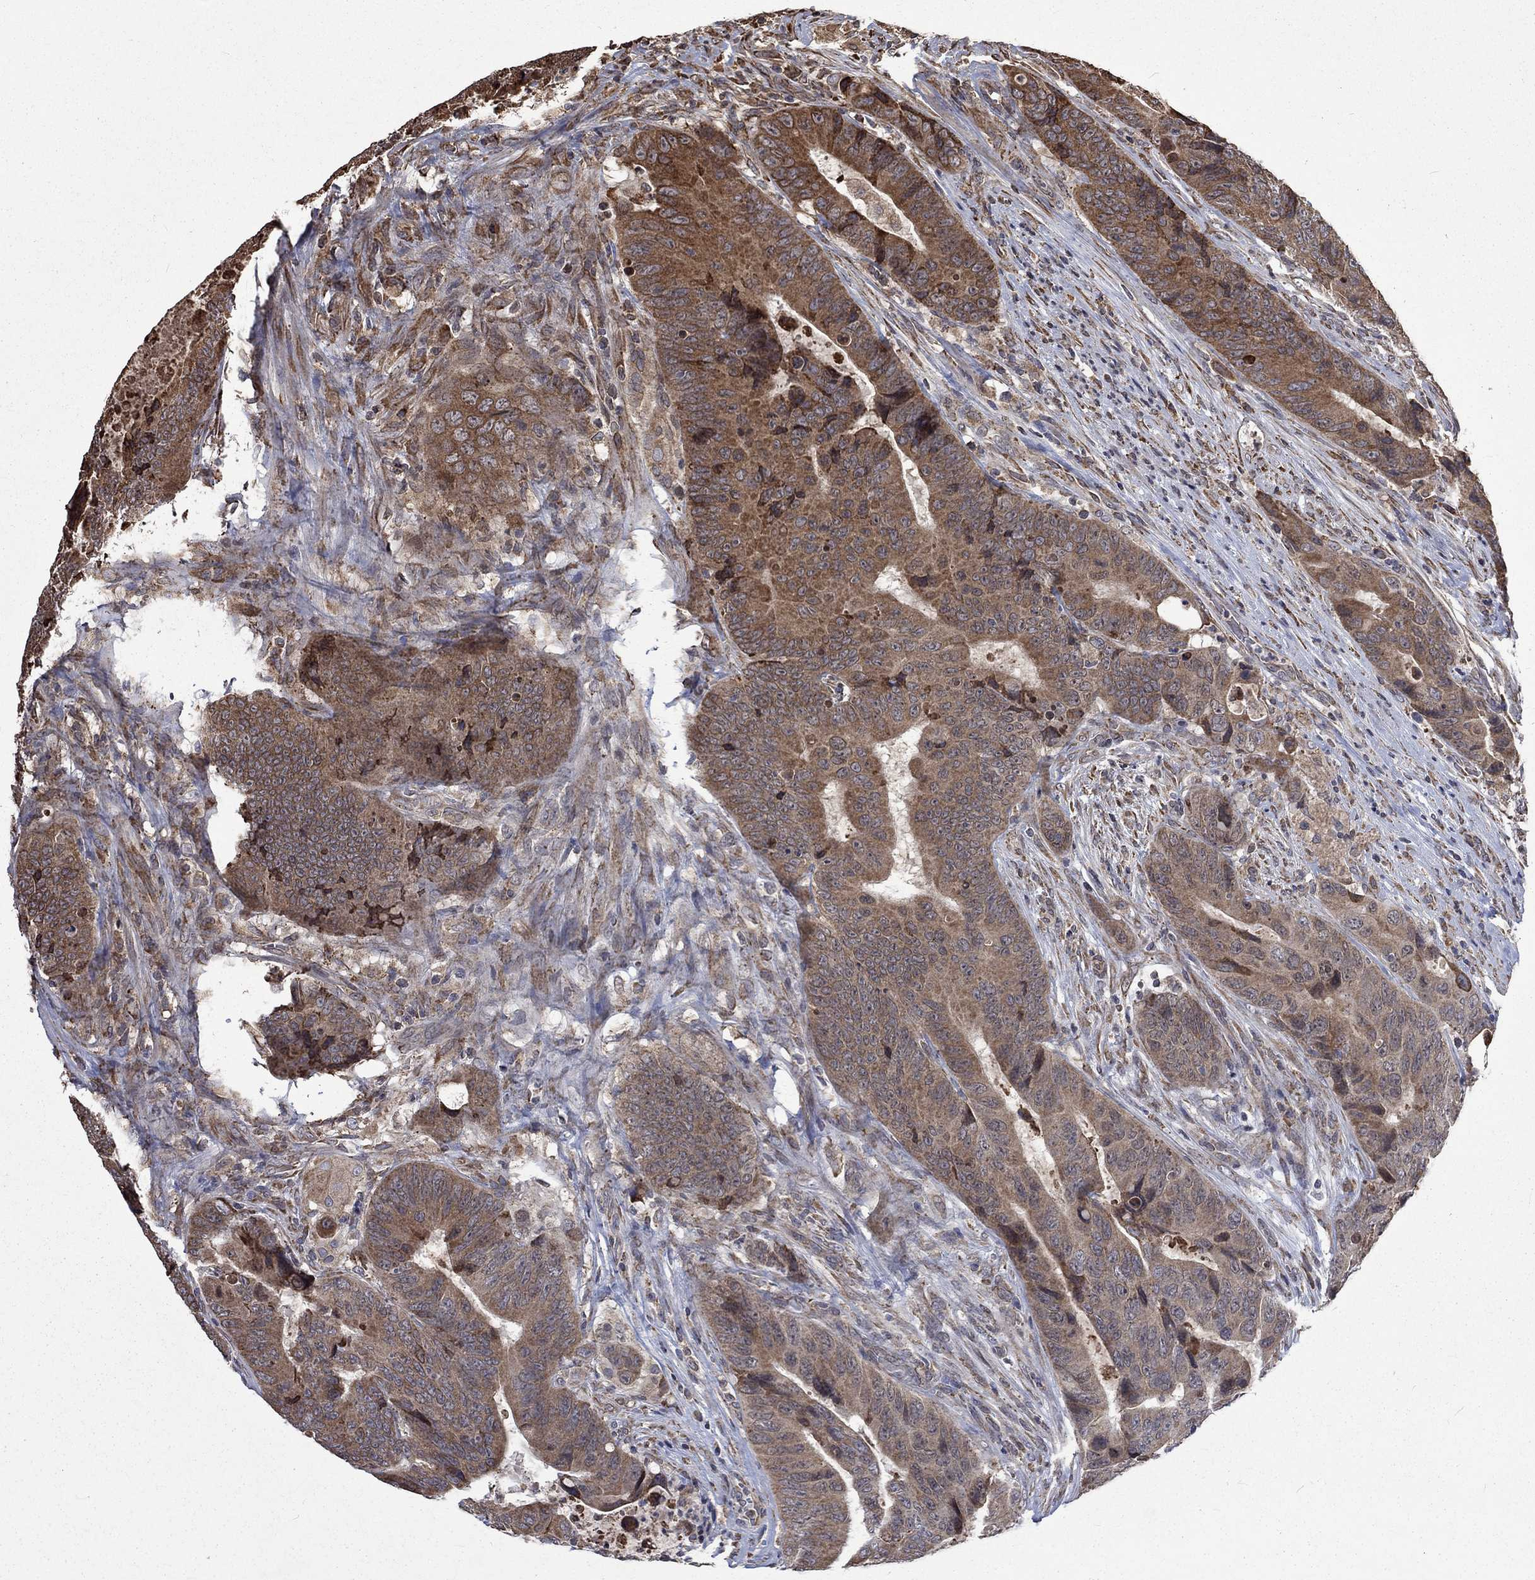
{"staining": {"intensity": "moderate", "quantity": "<25%", "location": "cytoplasmic/membranous"}, "tissue": "colorectal cancer", "cell_type": "Tumor cells", "image_type": "cancer", "snomed": [{"axis": "morphology", "description": "Adenocarcinoma, NOS"}, {"axis": "topography", "description": "Colon"}], "caption": "A photomicrograph showing moderate cytoplasmic/membranous staining in about <25% of tumor cells in colorectal adenocarcinoma, as visualized by brown immunohistochemical staining.", "gene": "ESRRA", "patient": {"sex": "female", "age": 56}}